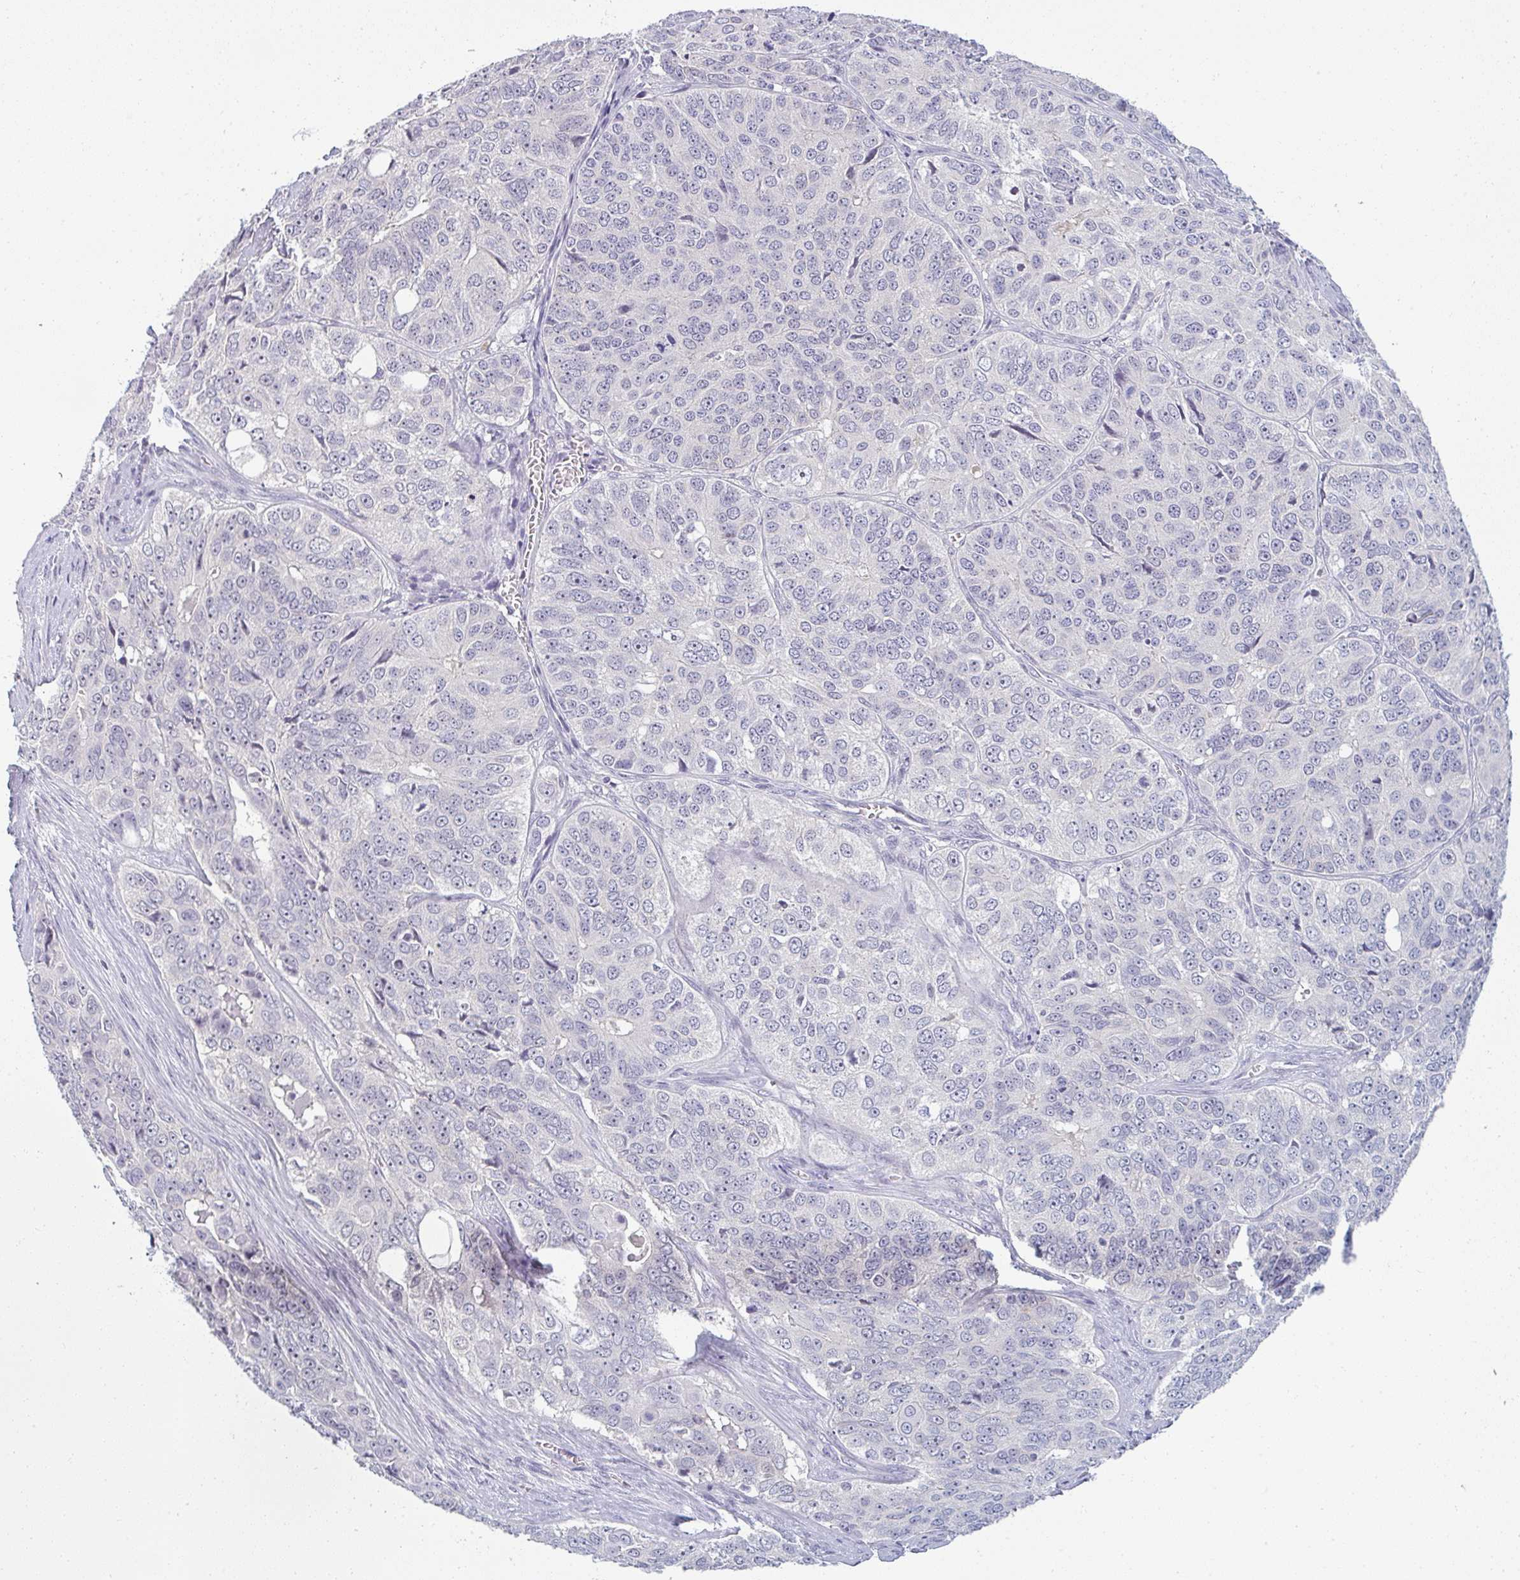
{"staining": {"intensity": "negative", "quantity": "none", "location": "none"}, "tissue": "ovarian cancer", "cell_type": "Tumor cells", "image_type": "cancer", "snomed": [{"axis": "morphology", "description": "Carcinoma, endometroid"}, {"axis": "topography", "description": "Ovary"}], "caption": "The image shows no significant expression in tumor cells of ovarian endometroid carcinoma.", "gene": "PPFIA4", "patient": {"sex": "female", "age": 51}}